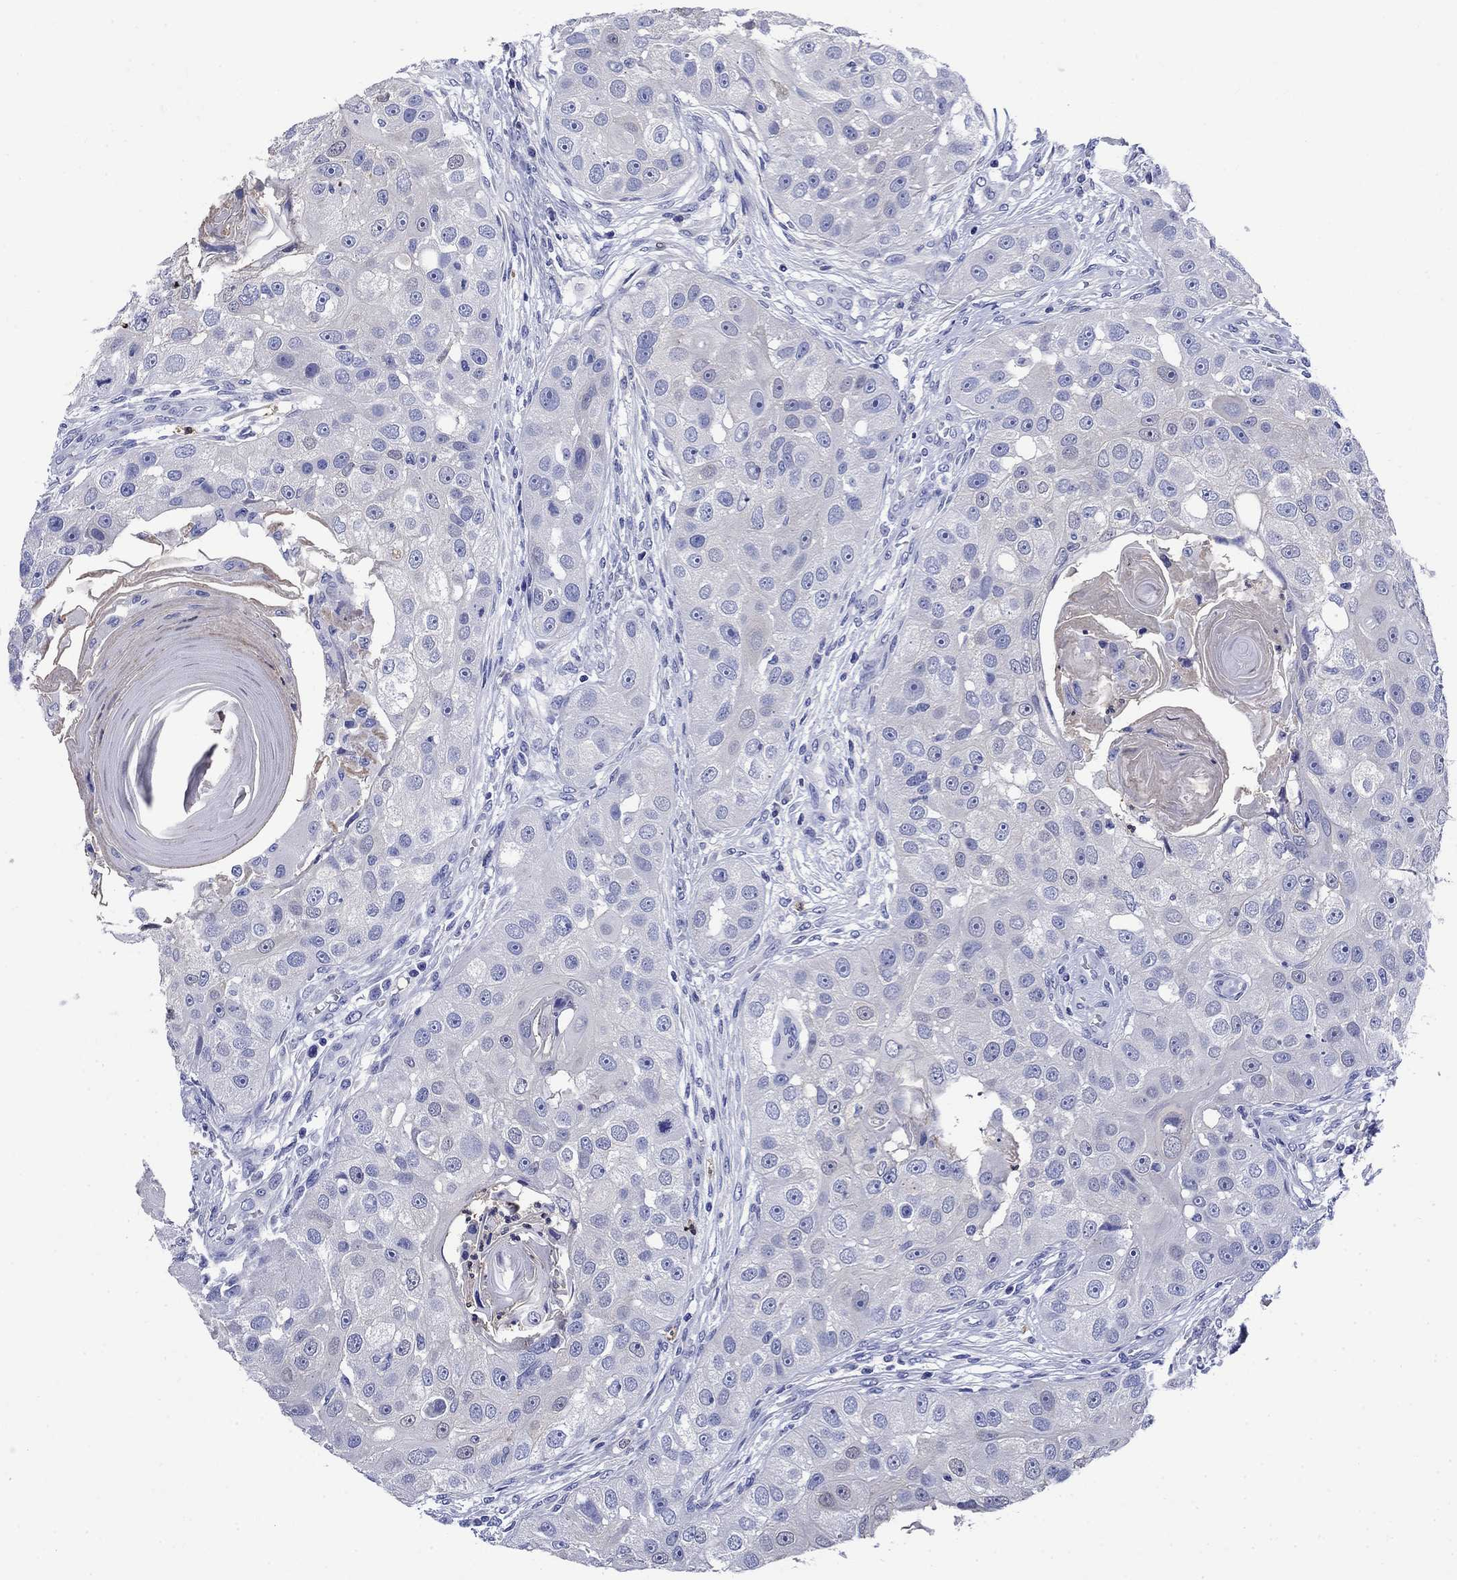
{"staining": {"intensity": "negative", "quantity": "none", "location": "none"}, "tissue": "head and neck cancer", "cell_type": "Tumor cells", "image_type": "cancer", "snomed": [{"axis": "morphology", "description": "Normal tissue, NOS"}, {"axis": "morphology", "description": "Squamous cell carcinoma, NOS"}, {"axis": "topography", "description": "Skeletal muscle"}, {"axis": "topography", "description": "Head-Neck"}], "caption": "Tumor cells are negative for brown protein staining in head and neck cancer.", "gene": "TFR2", "patient": {"sex": "male", "age": 51}}